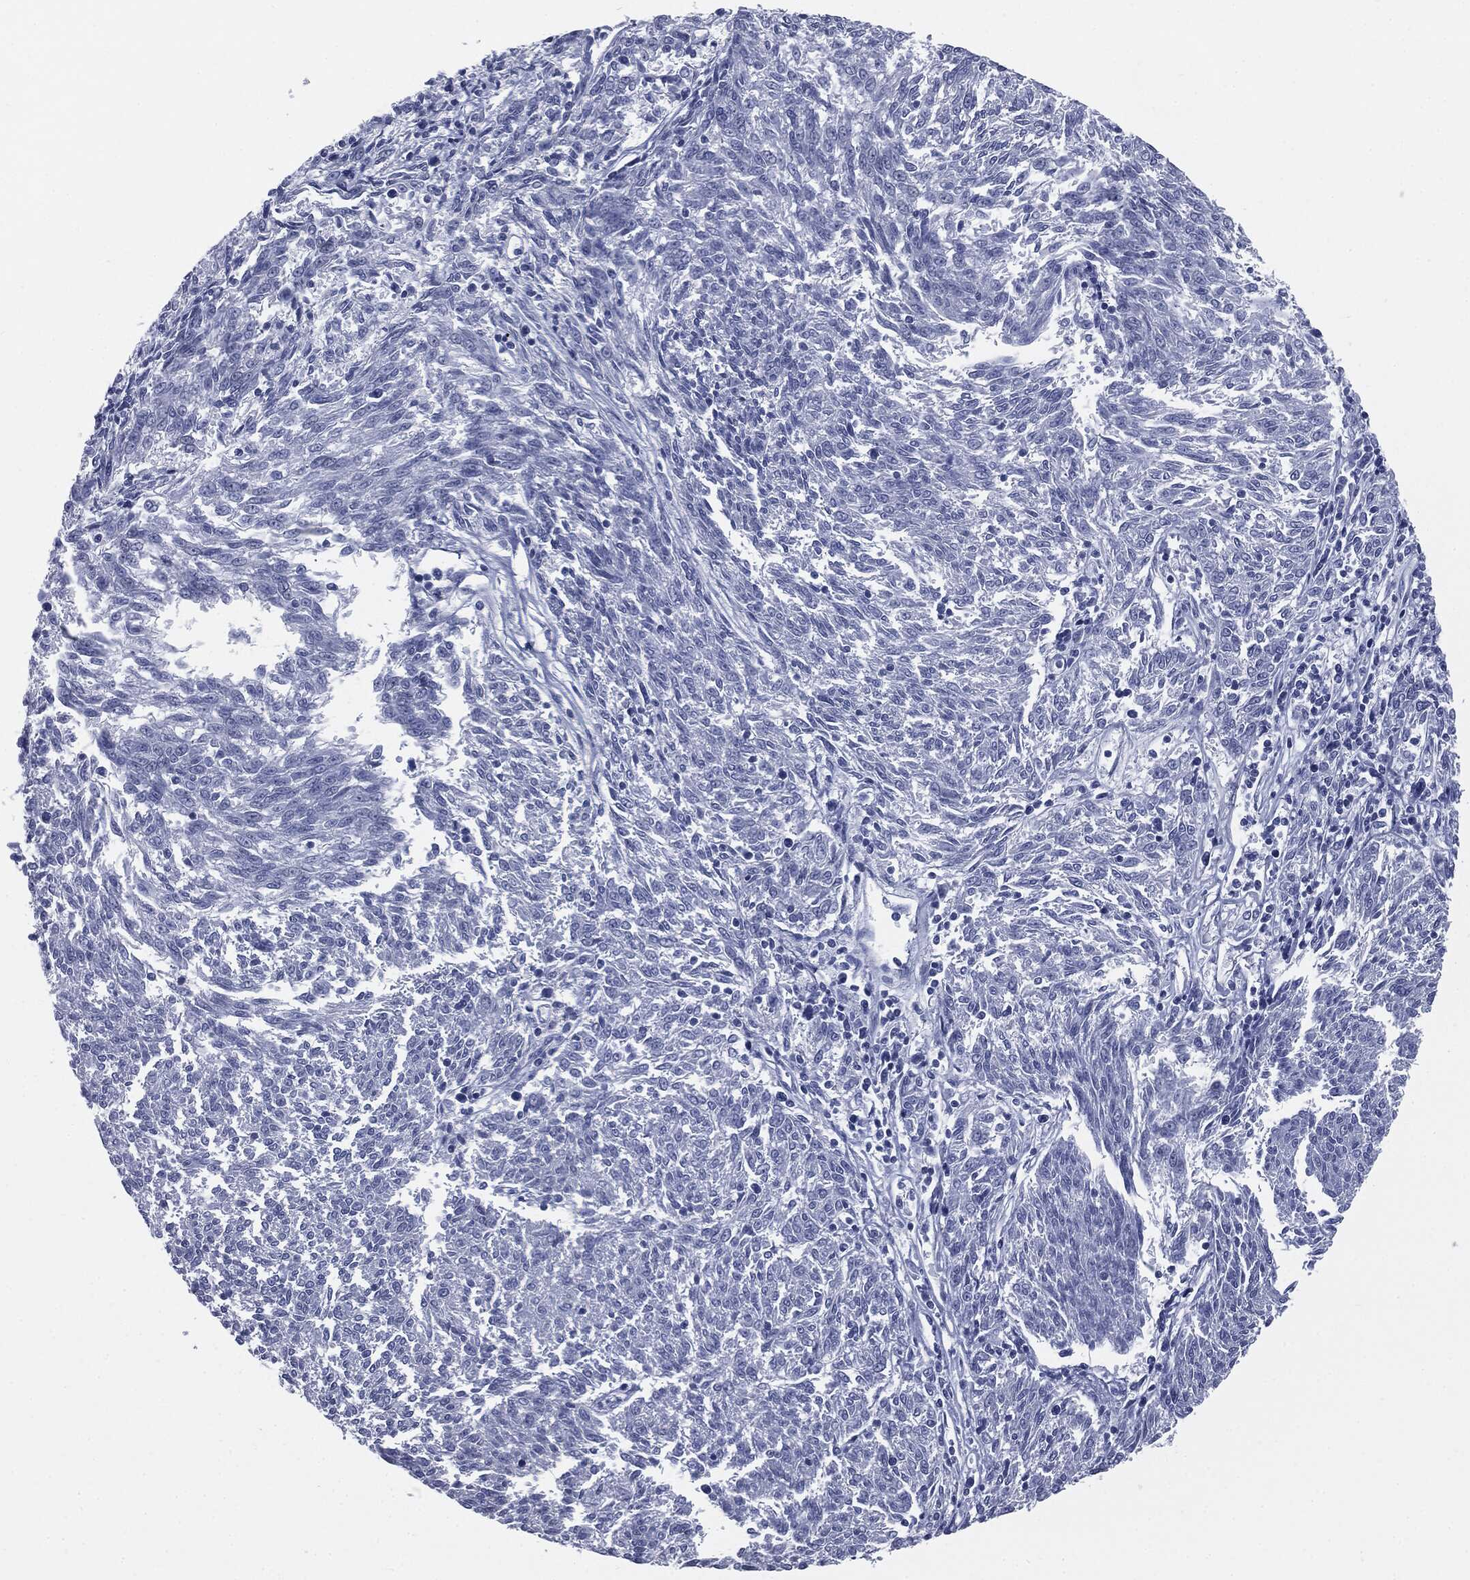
{"staining": {"intensity": "negative", "quantity": "none", "location": "none"}, "tissue": "melanoma", "cell_type": "Tumor cells", "image_type": "cancer", "snomed": [{"axis": "morphology", "description": "Malignant melanoma, NOS"}, {"axis": "topography", "description": "Skin"}], "caption": "This is an IHC histopathology image of human malignant melanoma. There is no expression in tumor cells.", "gene": "TPO", "patient": {"sex": "female", "age": 72}}